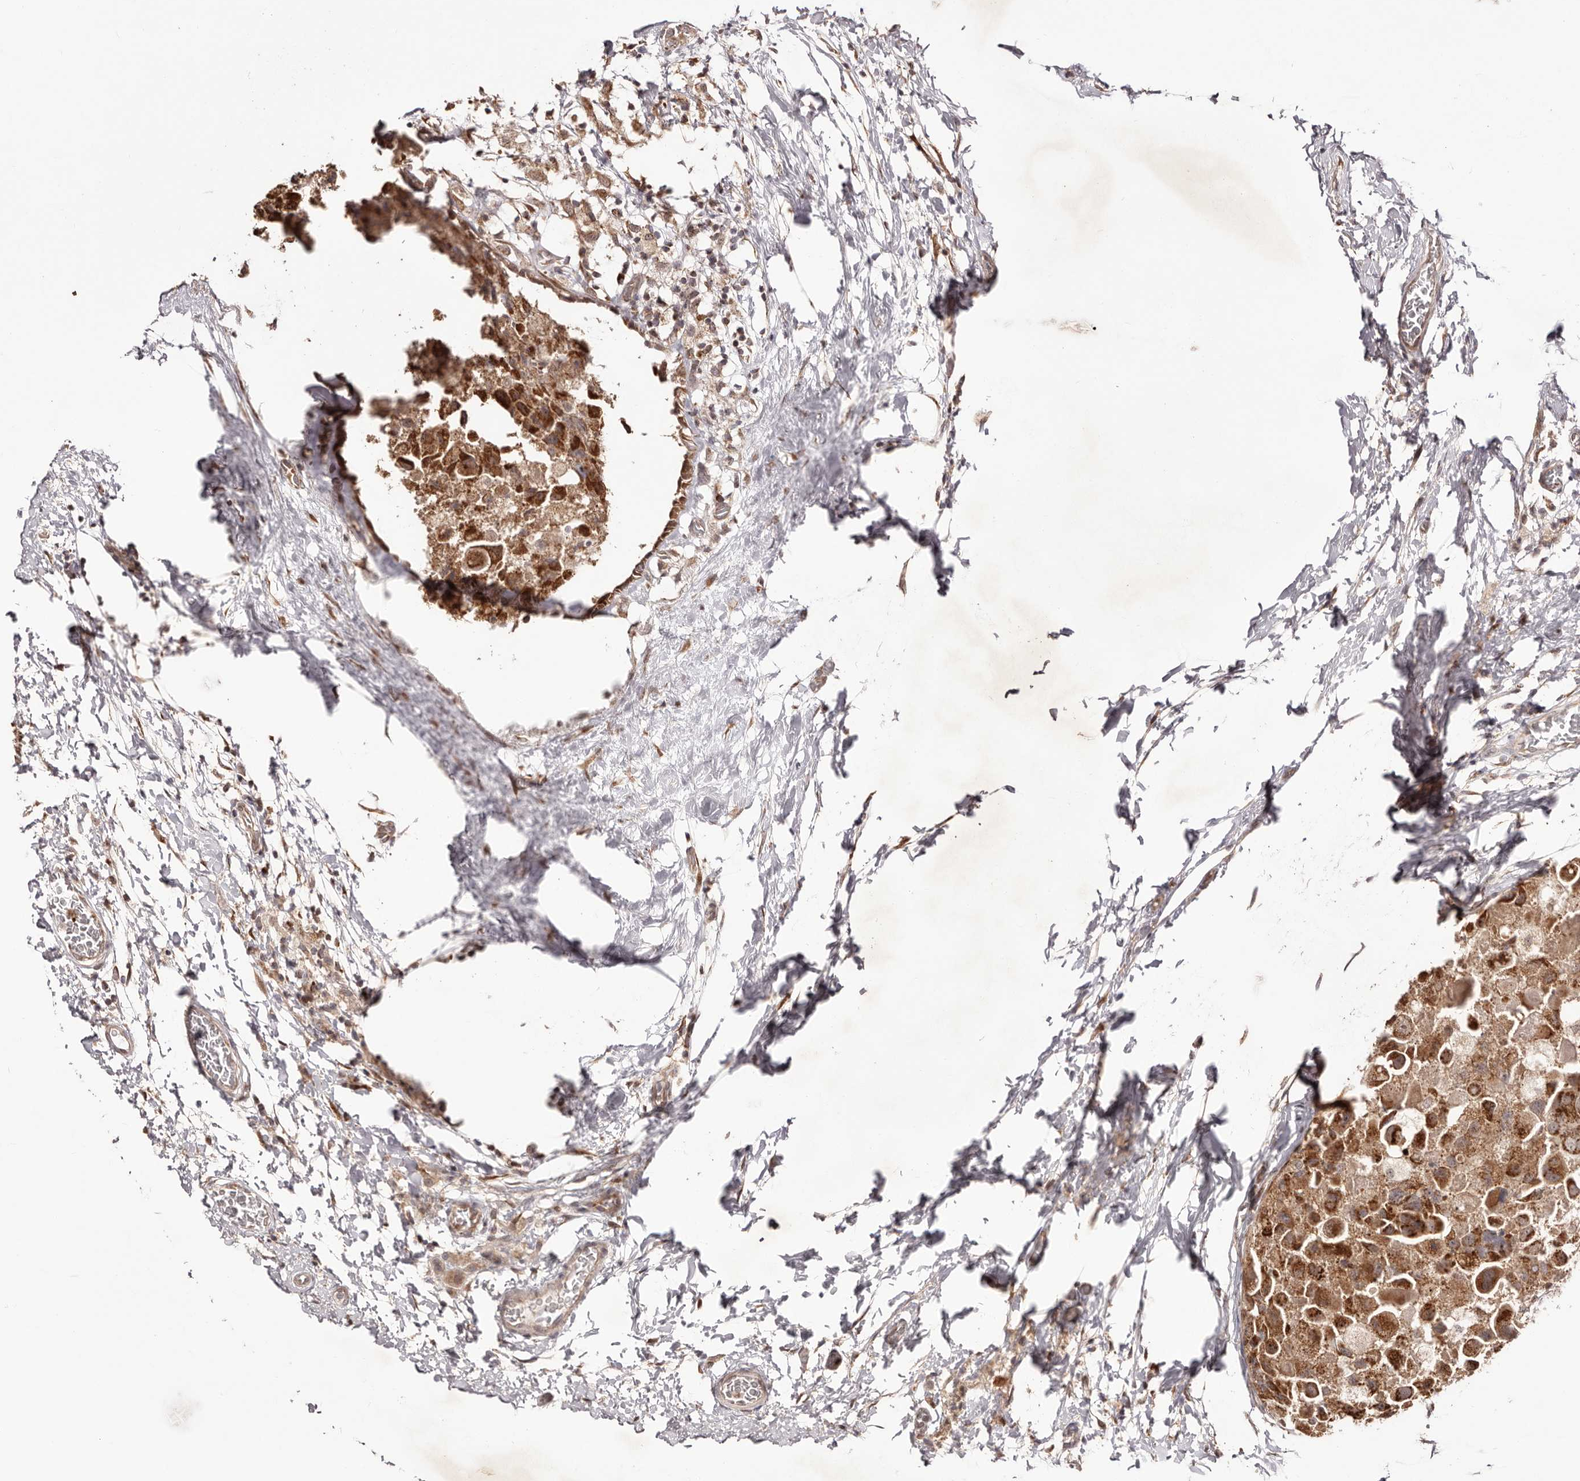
{"staining": {"intensity": "moderate", "quantity": ">75%", "location": "cytoplasmic/membranous"}, "tissue": "breast cancer", "cell_type": "Tumor cells", "image_type": "cancer", "snomed": [{"axis": "morphology", "description": "Duct carcinoma"}, {"axis": "topography", "description": "Breast"}], "caption": "Moderate cytoplasmic/membranous expression is seen in approximately >75% of tumor cells in intraductal carcinoma (breast).", "gene": "EGR3", "patient": {"sex": "female", "age": 62}}